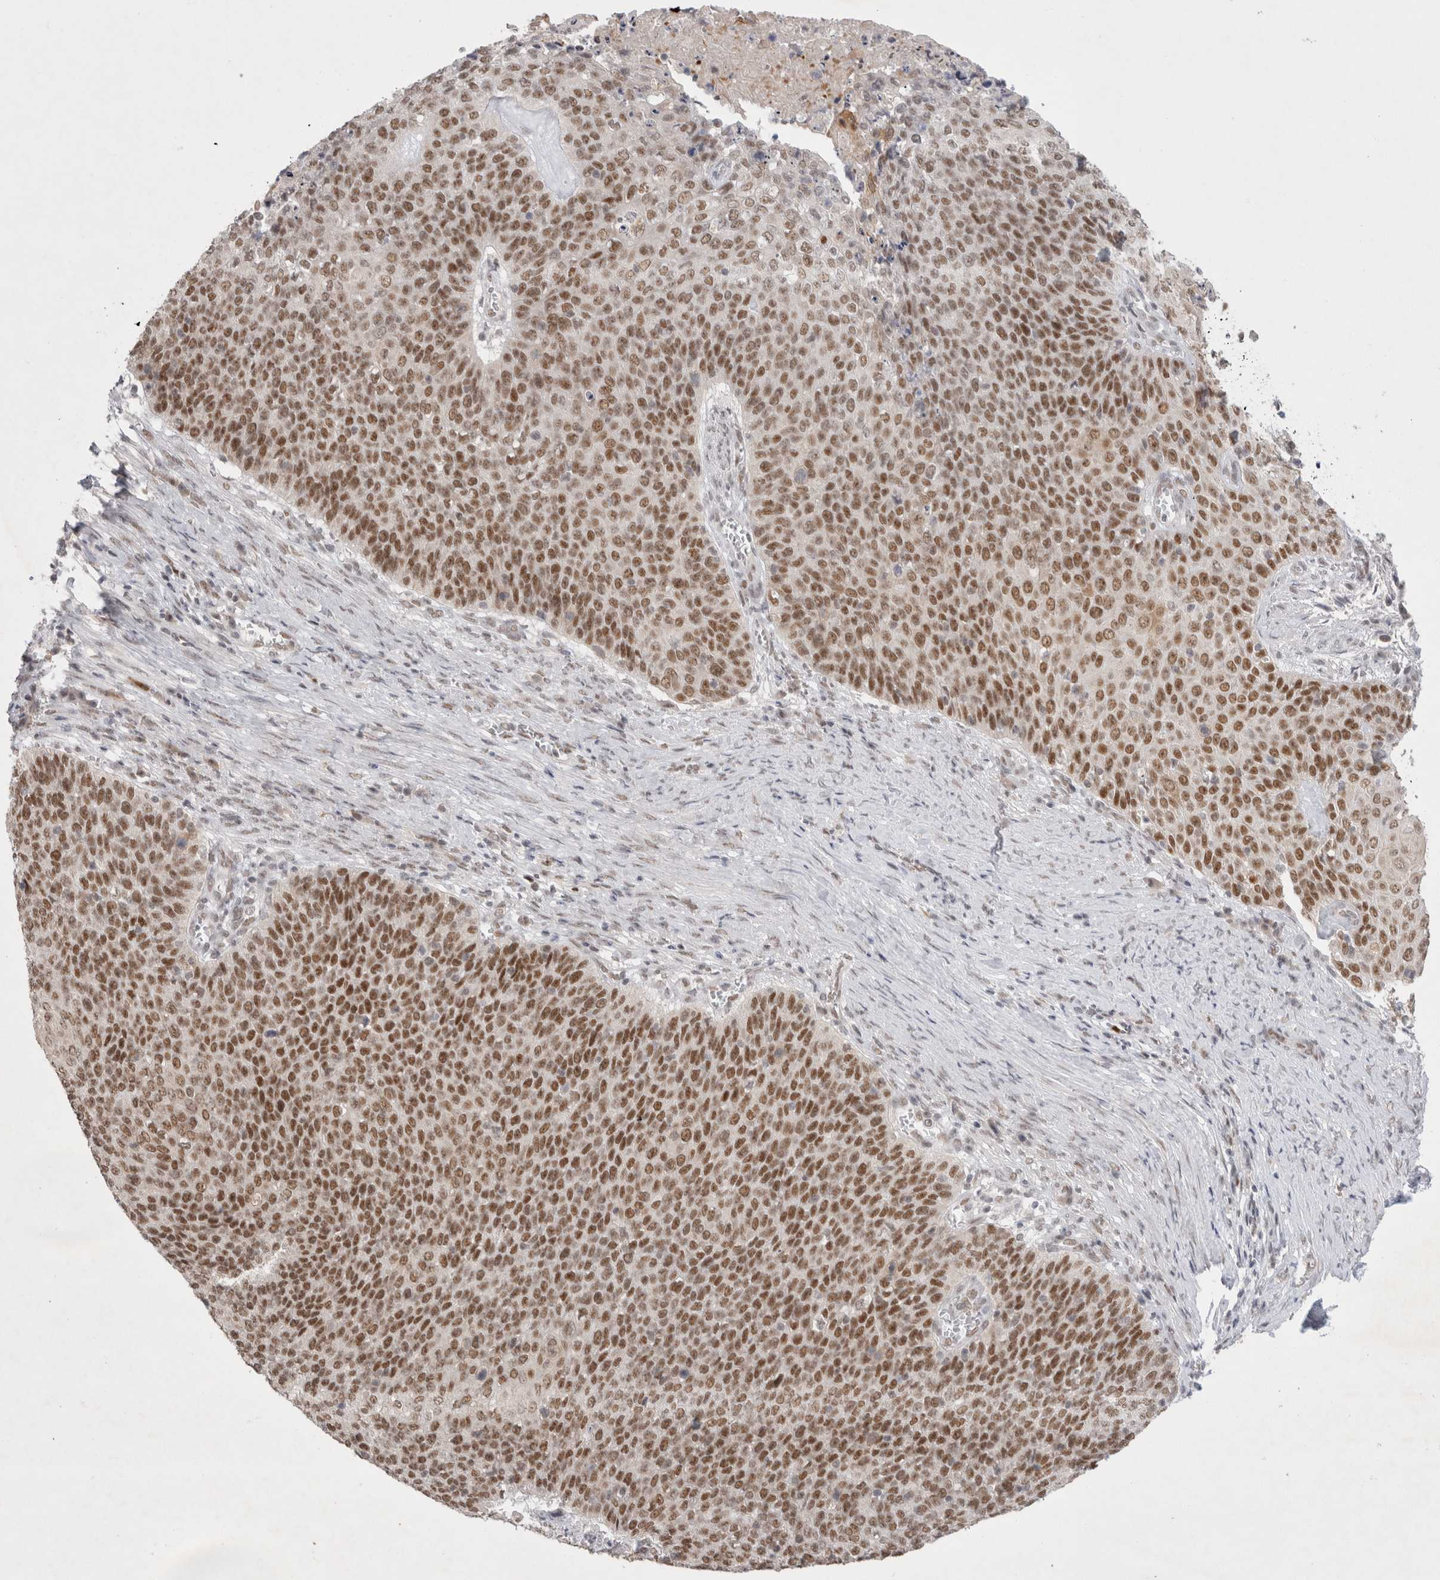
{"staining": {"intensity": "moderate", "quantity": ">75%", "location": "nuclear"}, "tissue": "cervical cancer", "cell_type": "Tumor cells", "image_type": "cancer", "snomed": [{"axis": "morphology", "description": "Squamous cell carcinoma, NOS"}, {"axis": "topography", "description": "Cervix"}], "caption": "There is medium levels of moderate nuclear positivity in tumor cells of cervical squamous cell carcinoma, as demonstrated by immunohistochemical staining (brown color).", "gene": "RECQL4", "patient": {"sex": "female", "age": 39}}